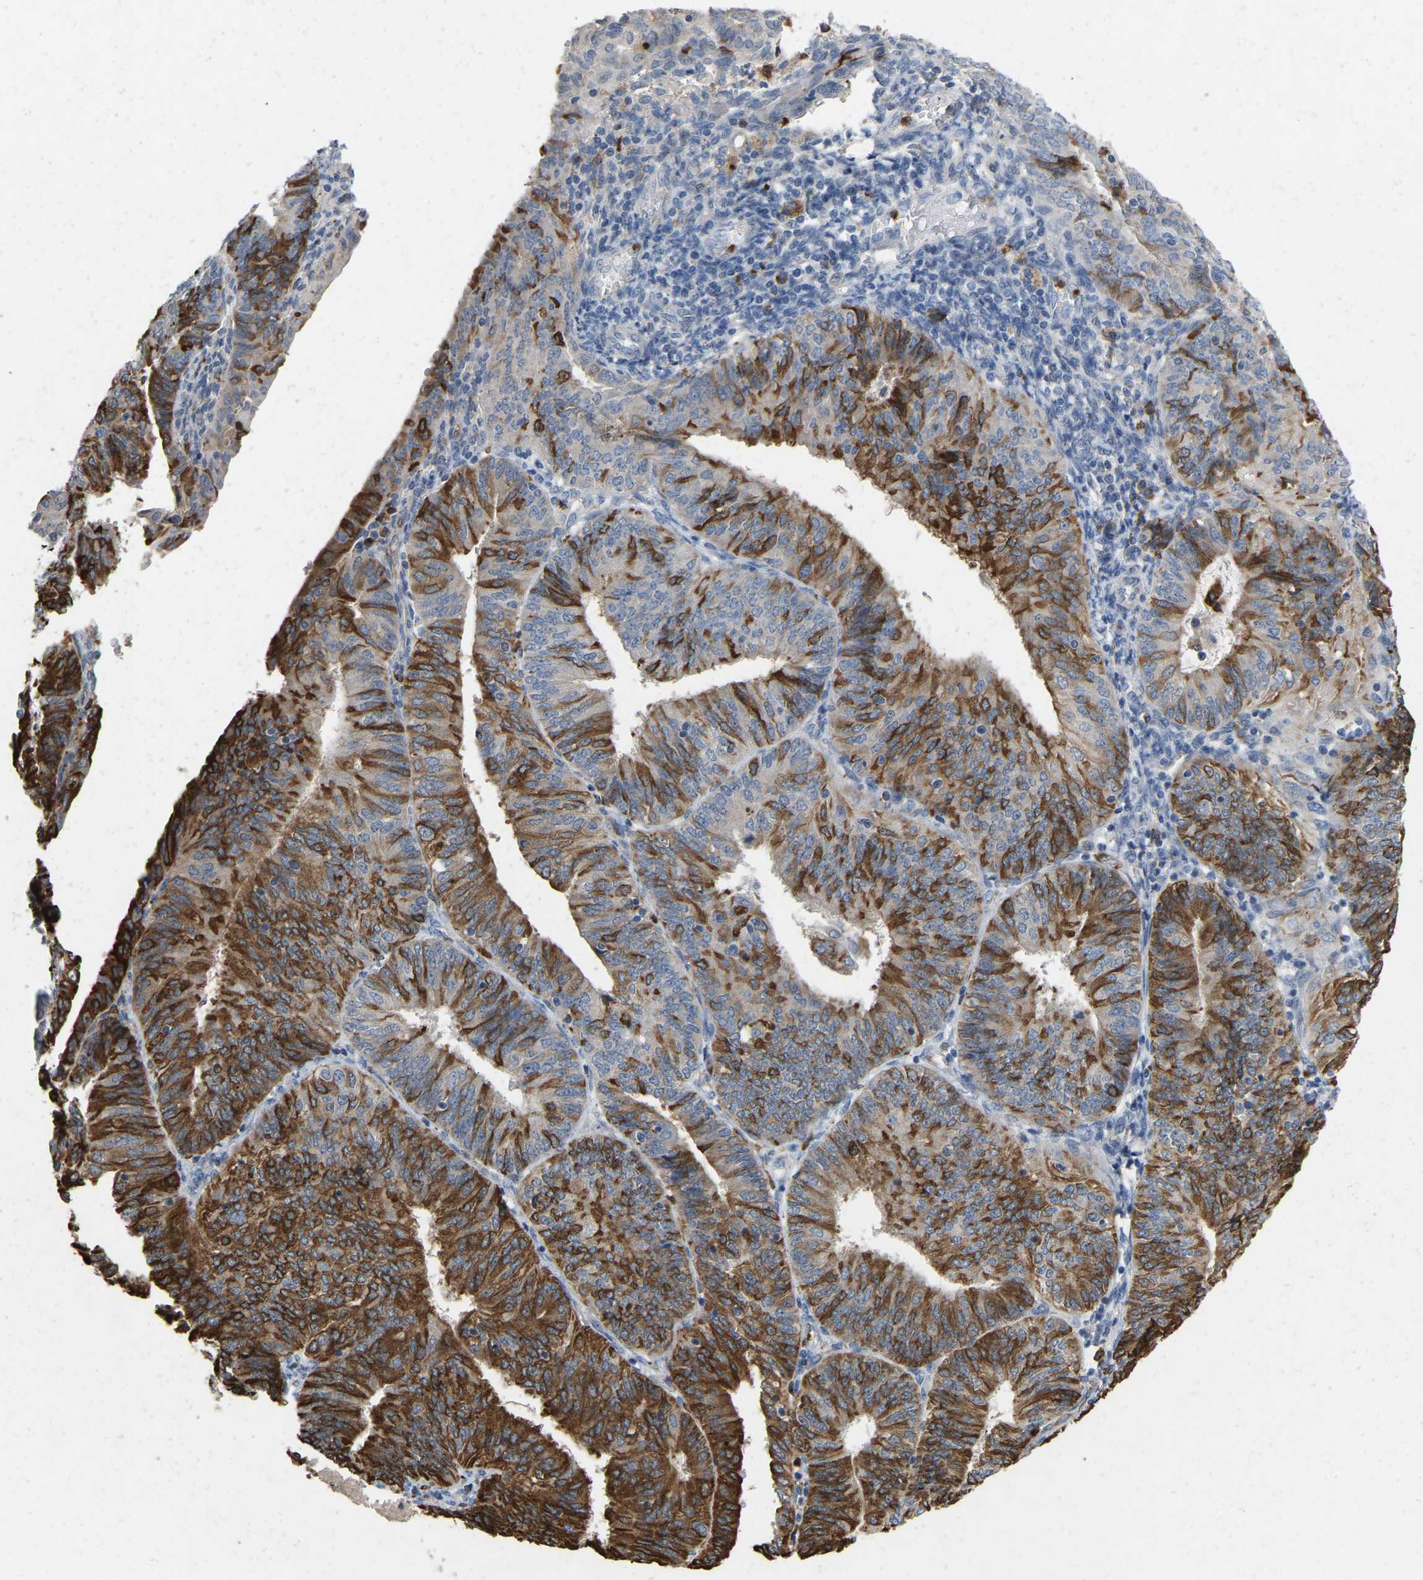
{"staining": {"intensity": "strong", "quantity": "25%-75%", "location": "cytoplasmic/membranous"}, "tissue": "endometrial cancer", "cell_type": "Tumor cells", "image_type": "cancer", "snomed": [{"axis": "morphology", "description": "Adenocarcinoma, NOS"}, {"axis": "topography", "description": "Endometrium"}], "caption": "Immunohistochemical staining of endometrial adenocarcinoma displays high levels of strong cytoplasmic/membranous protein positivity in about 25%-75% of tumor cells.", "gene": "RHEB", "patient": {"sex": "female", "age": 58}}